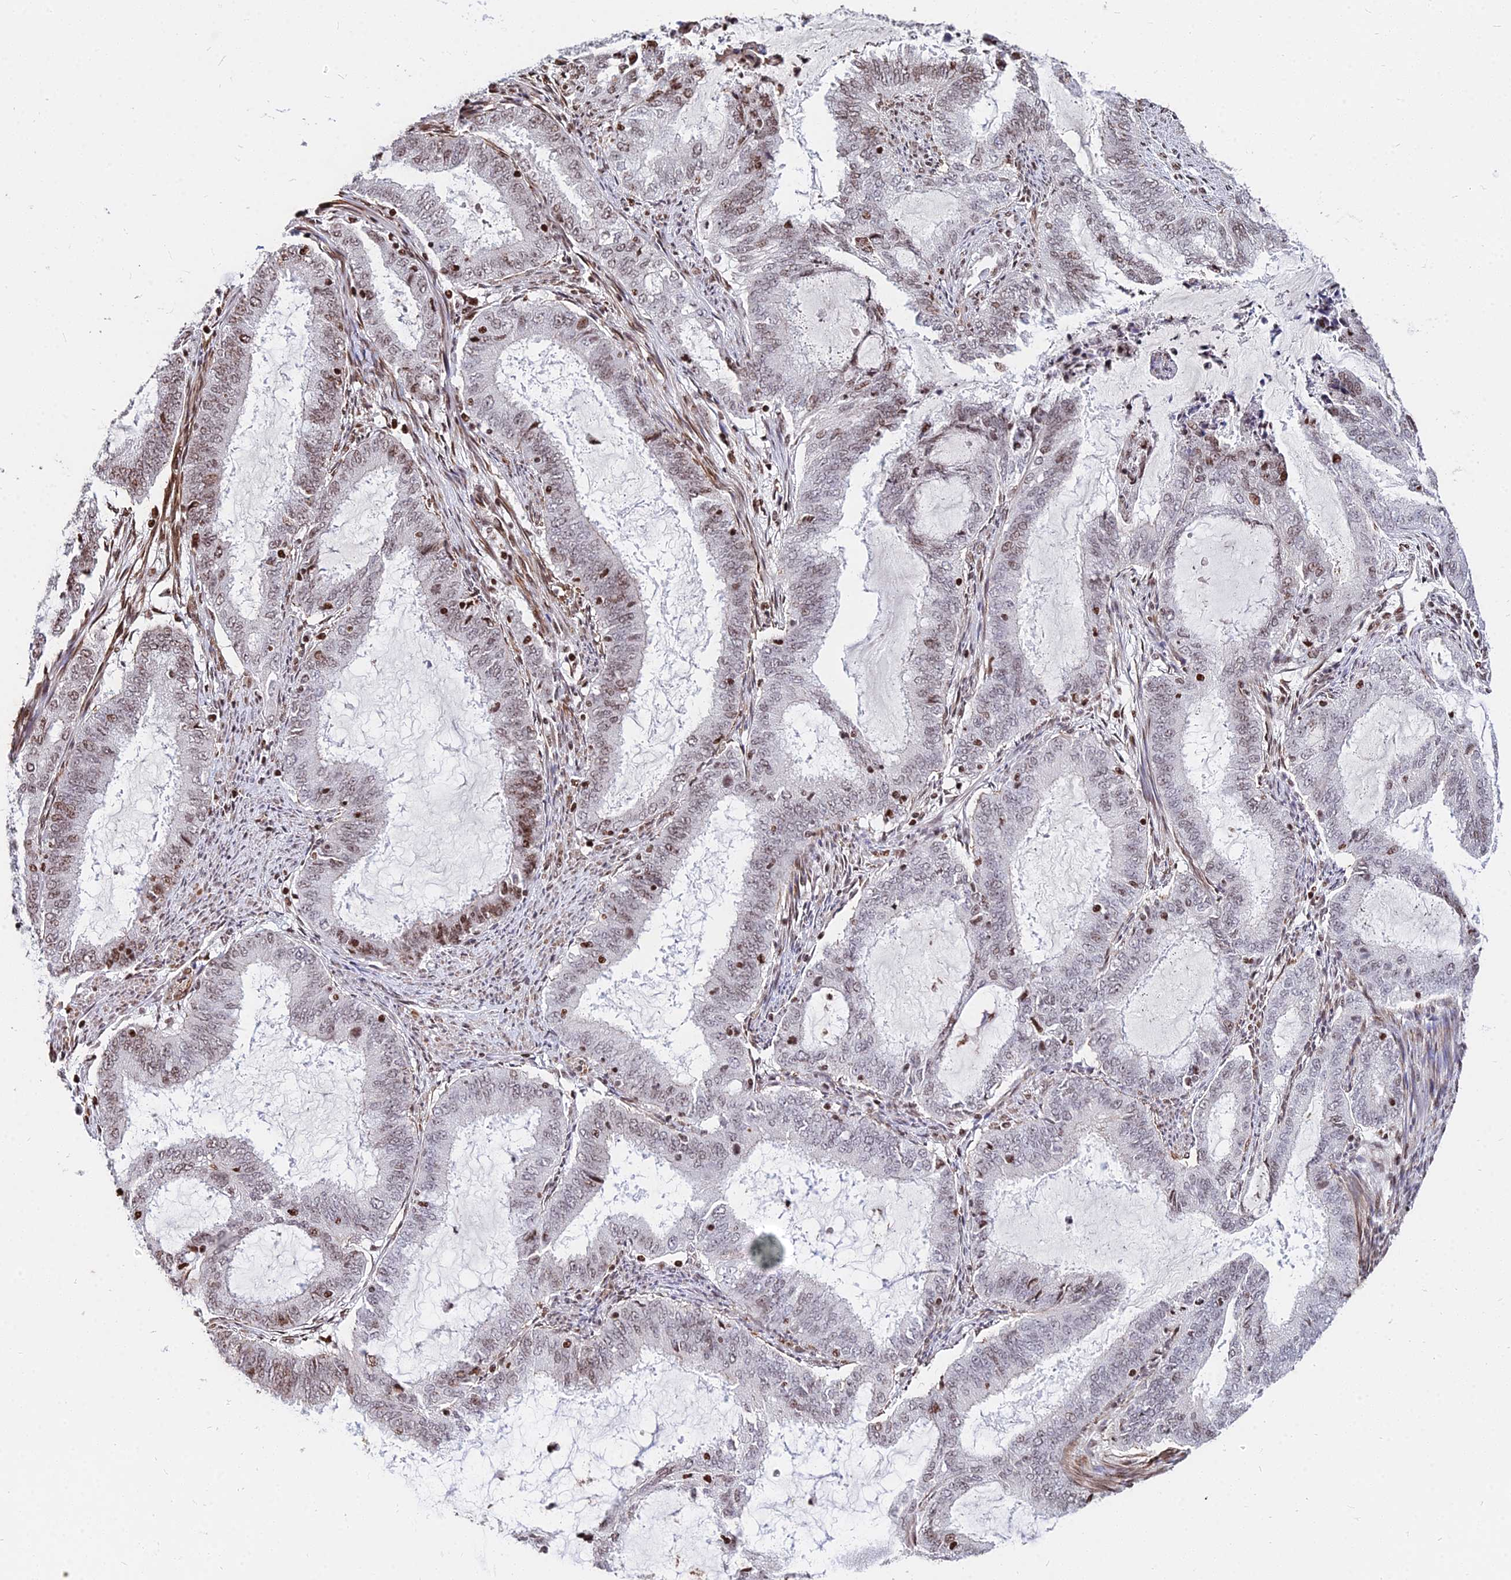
{"staining": {"intensity": "moderate", "quantity": "25%-75%", "location": "nuclear"}, "tissue": "endometrial cancer", "cell_type": "Tumor cells", "image_type": "cancer", "snomed": [{"axis": "morphology", "description": "Adenocarcinoma, NOS"}, {"axis": "topography", "description": "Endometrium"}], "caption": "Brown immunohistochemical staining in adenocarcinoma (endometrial) displays moderate nuclear positivity in approximately 25%-75% of tumor cells. The staining is performed using DAB (3,3'-diaminobenzidine) brown chromogen to label protein expression. The nuclei are counter-stained blue using hematoxylin.", "gene": "NYAP2", "patient": {"sex": "female", "age": 51}}